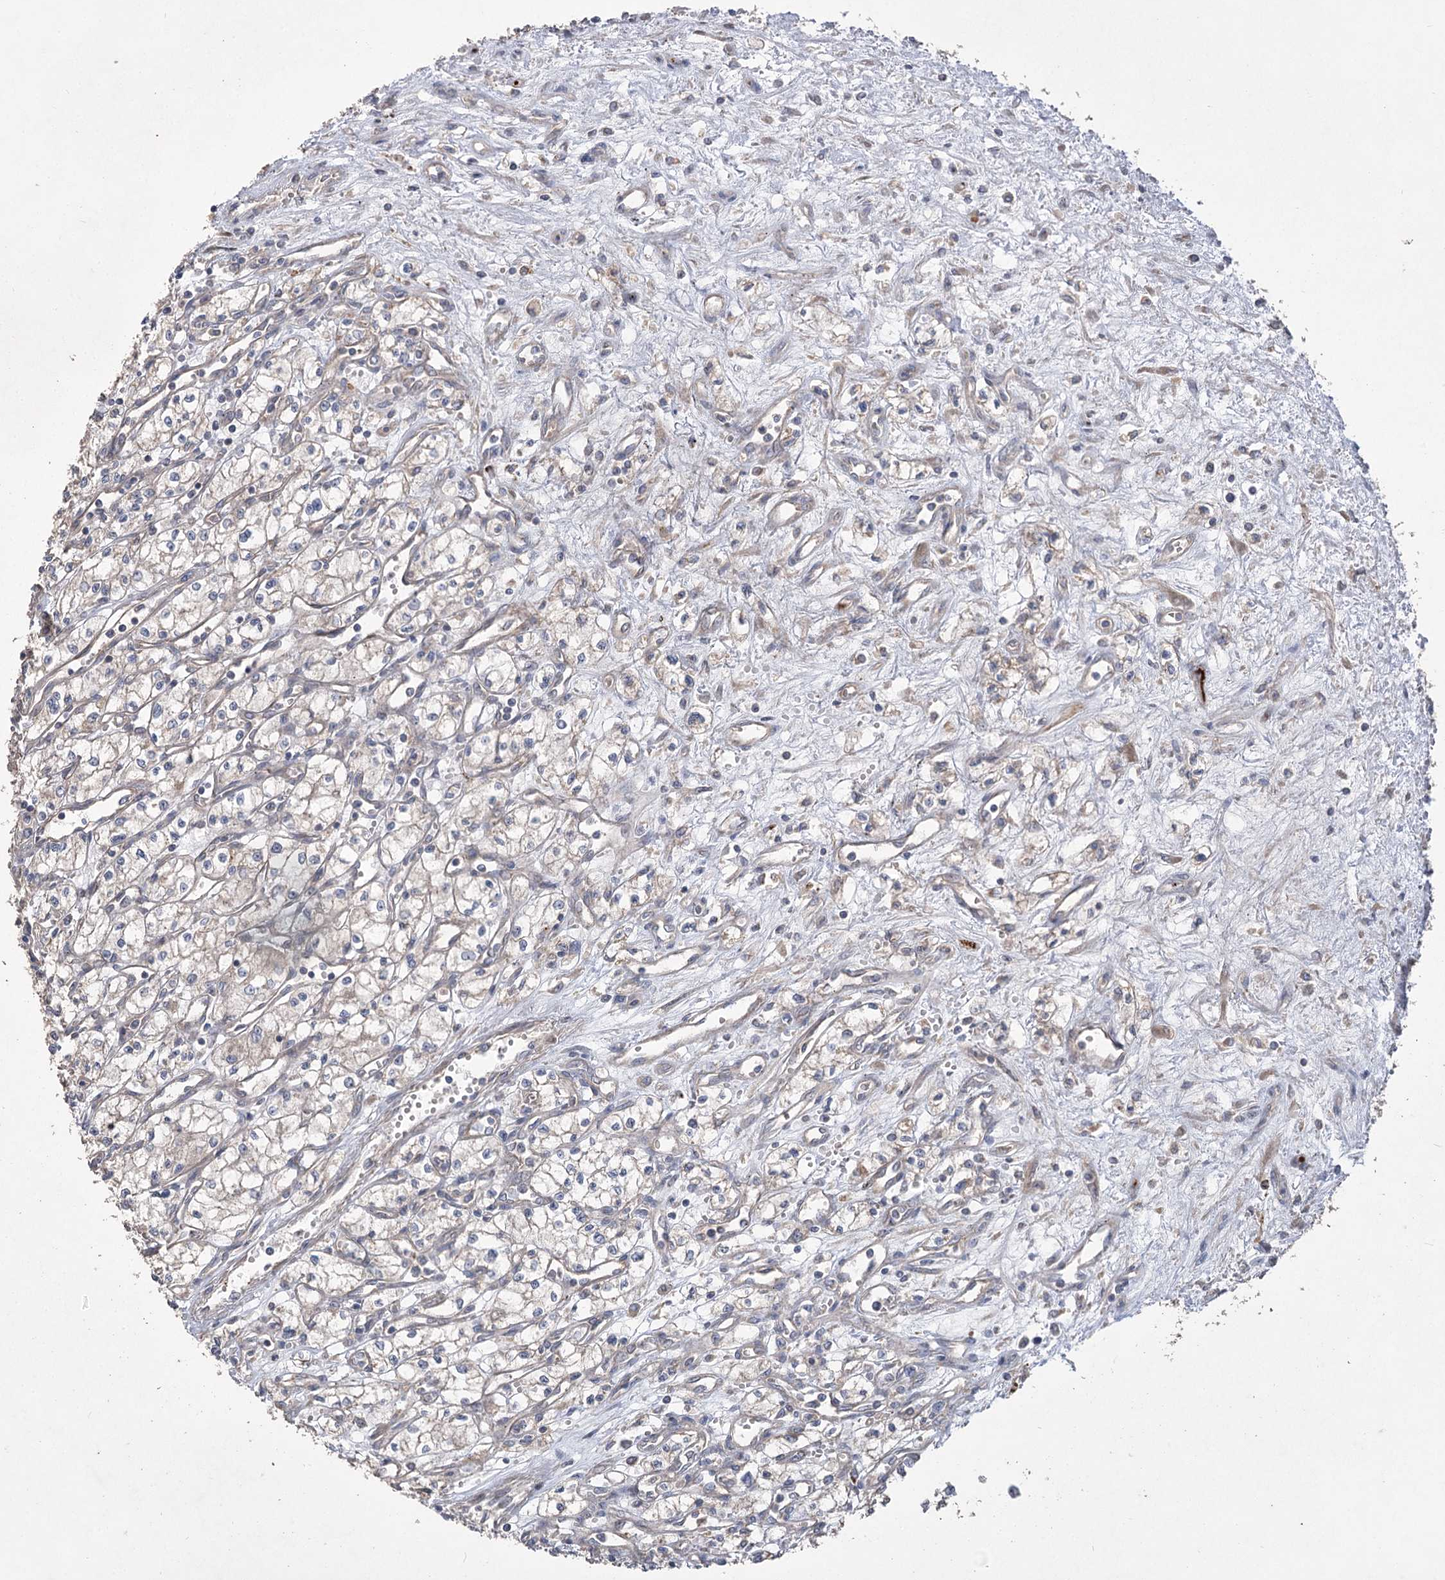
{"staining": {"intensity": "negative", "quantity": "none", "location": "none"}, "tissue": "renal cancer", "cell_type": "Tumor cells", "image_type": "cancer", "snomed": [{"axis": "morphology", "description": "Adenocarcinoma, NOS"}, {"axis": "topography", "description": "Kidney"}], "caption": "Tumor cells are negative for brown protein staining in renal cancer.", "gene": "RIN2", "patient": {"sex": "male", "age": 59}}